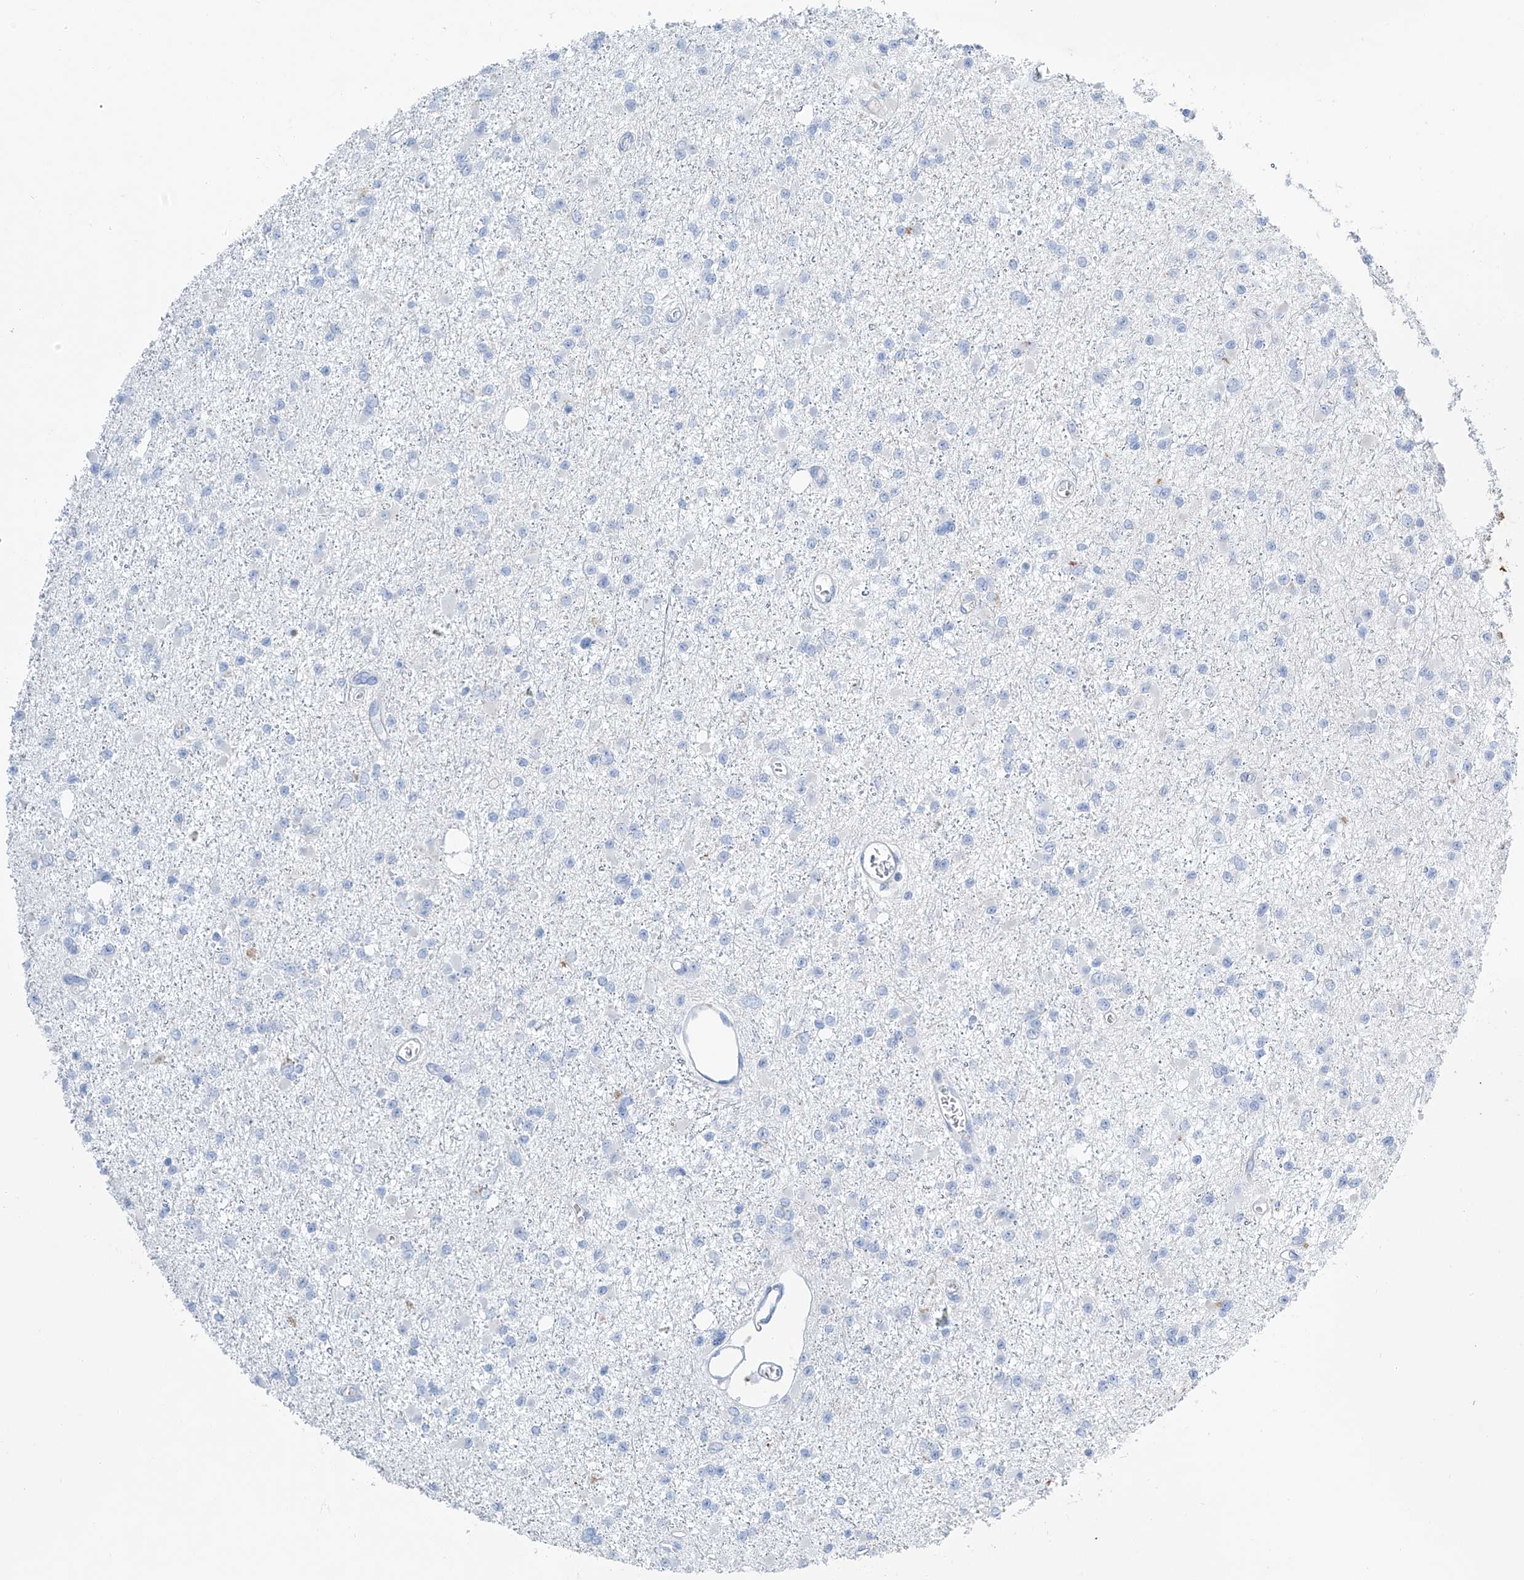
{"staining": {"intensity": "negative", "quantity": "none", "location": "none"}, "tissue": "glioma", "cell_type": "Tumor cells", "image_type": "cancer", "snomed": [{"axis": "morphology", "description": "Glioma, malignant, Low grade"}, {"axis": "topography", "description": "Brain"}], "caption": "The image exhibits no staining of tumor cells in low-grade glioma (malignant).", "gene": "MAGI1", "patient": {"sex": "female", "age": 22}}